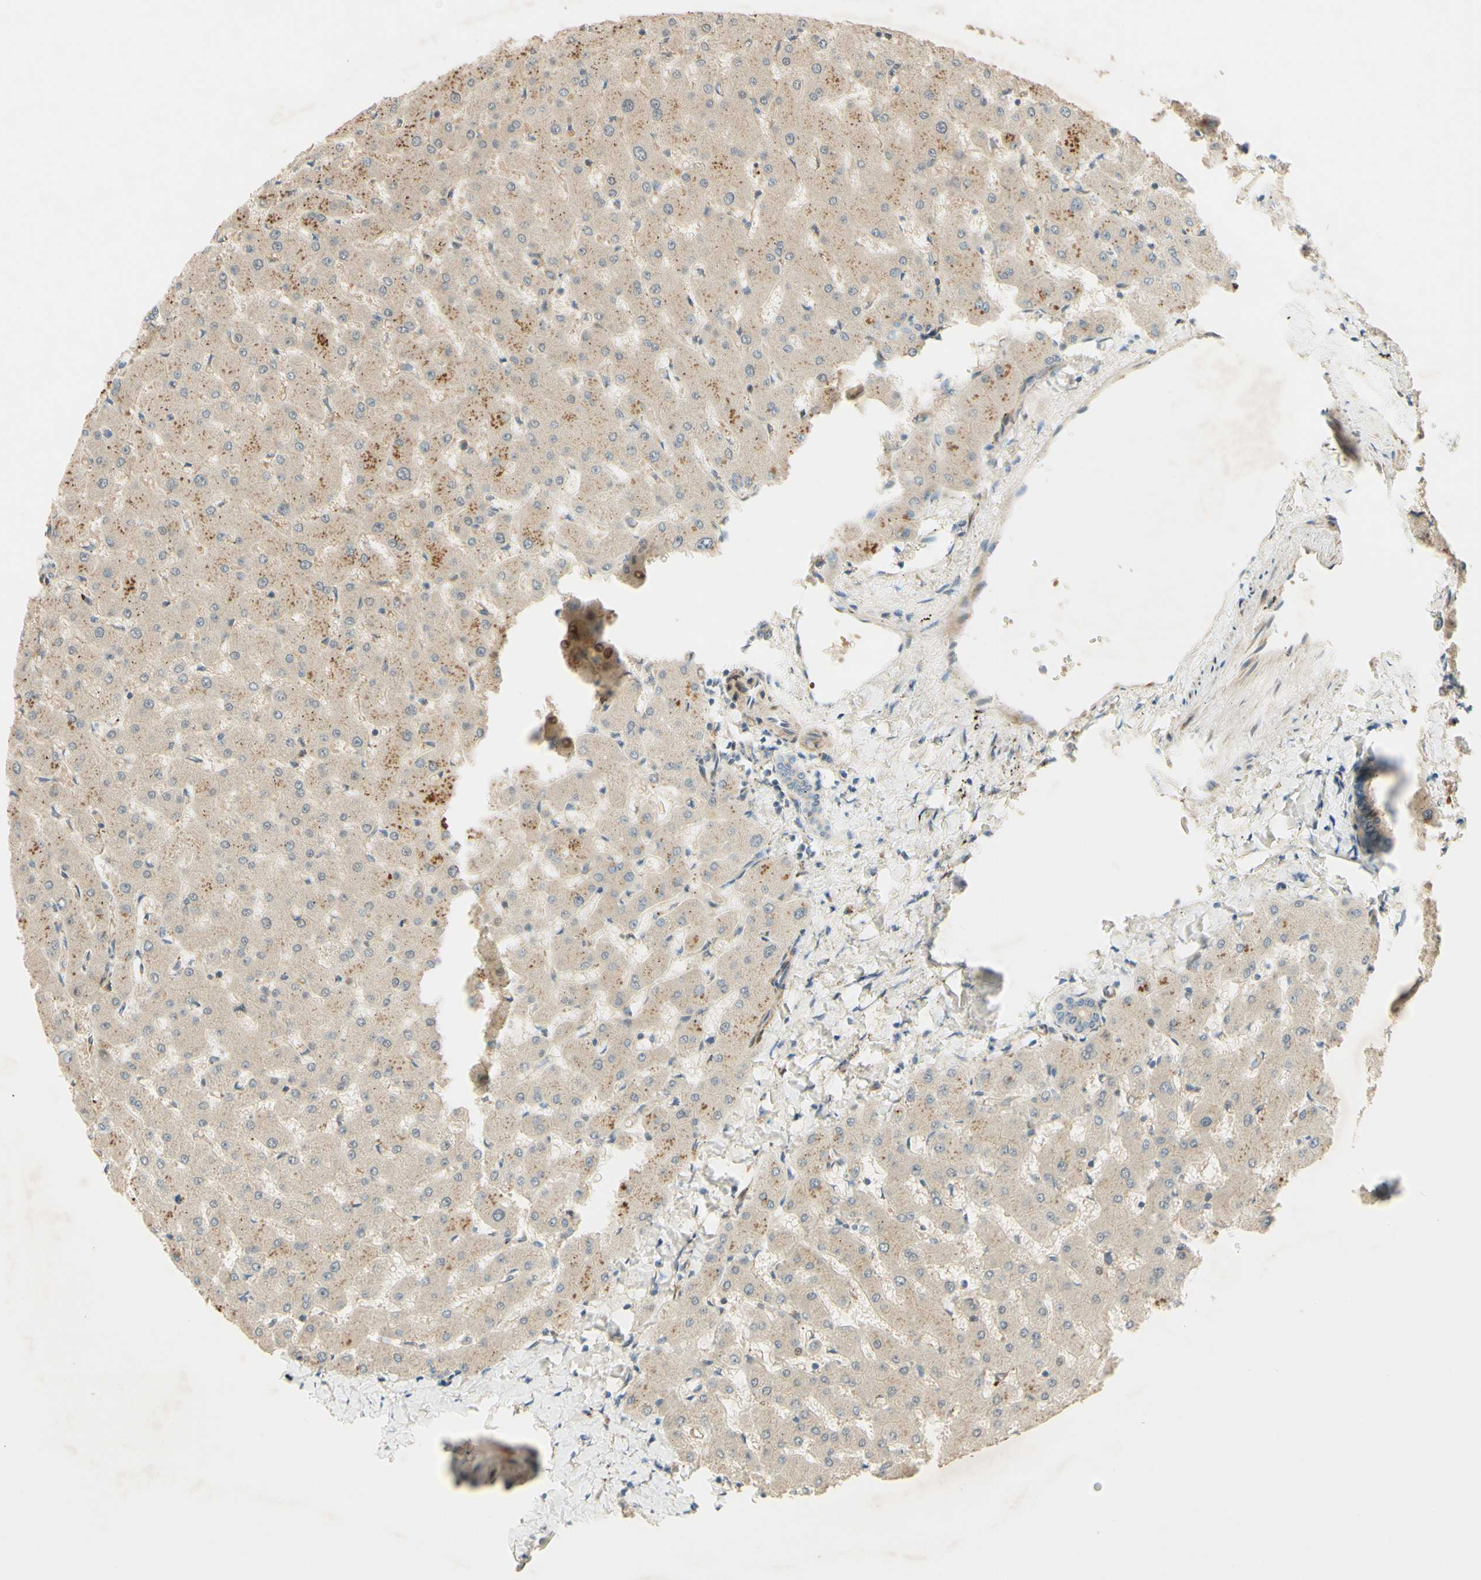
{"staining": {"intensity": "weak", "quantity": ">75%", "location": "cytoplasmic/membranous"}, "tissue": "liver", "cell_type": "Cholangiocytes", "image_type": "normal", "snomed": [{"axis": "morphology", "description": "Normal tissue, NOS"}, {"axis": "topography", "description": "Liver"}], "caption": "Immunohistochemical staining of normal liver exhibits >75% levels of weak cytoplasmic/membranous protein staining in approximately >75% of cholangiocytes.", "gene": "ADAM17", "patient": {"sex": "female", "age": 63}}